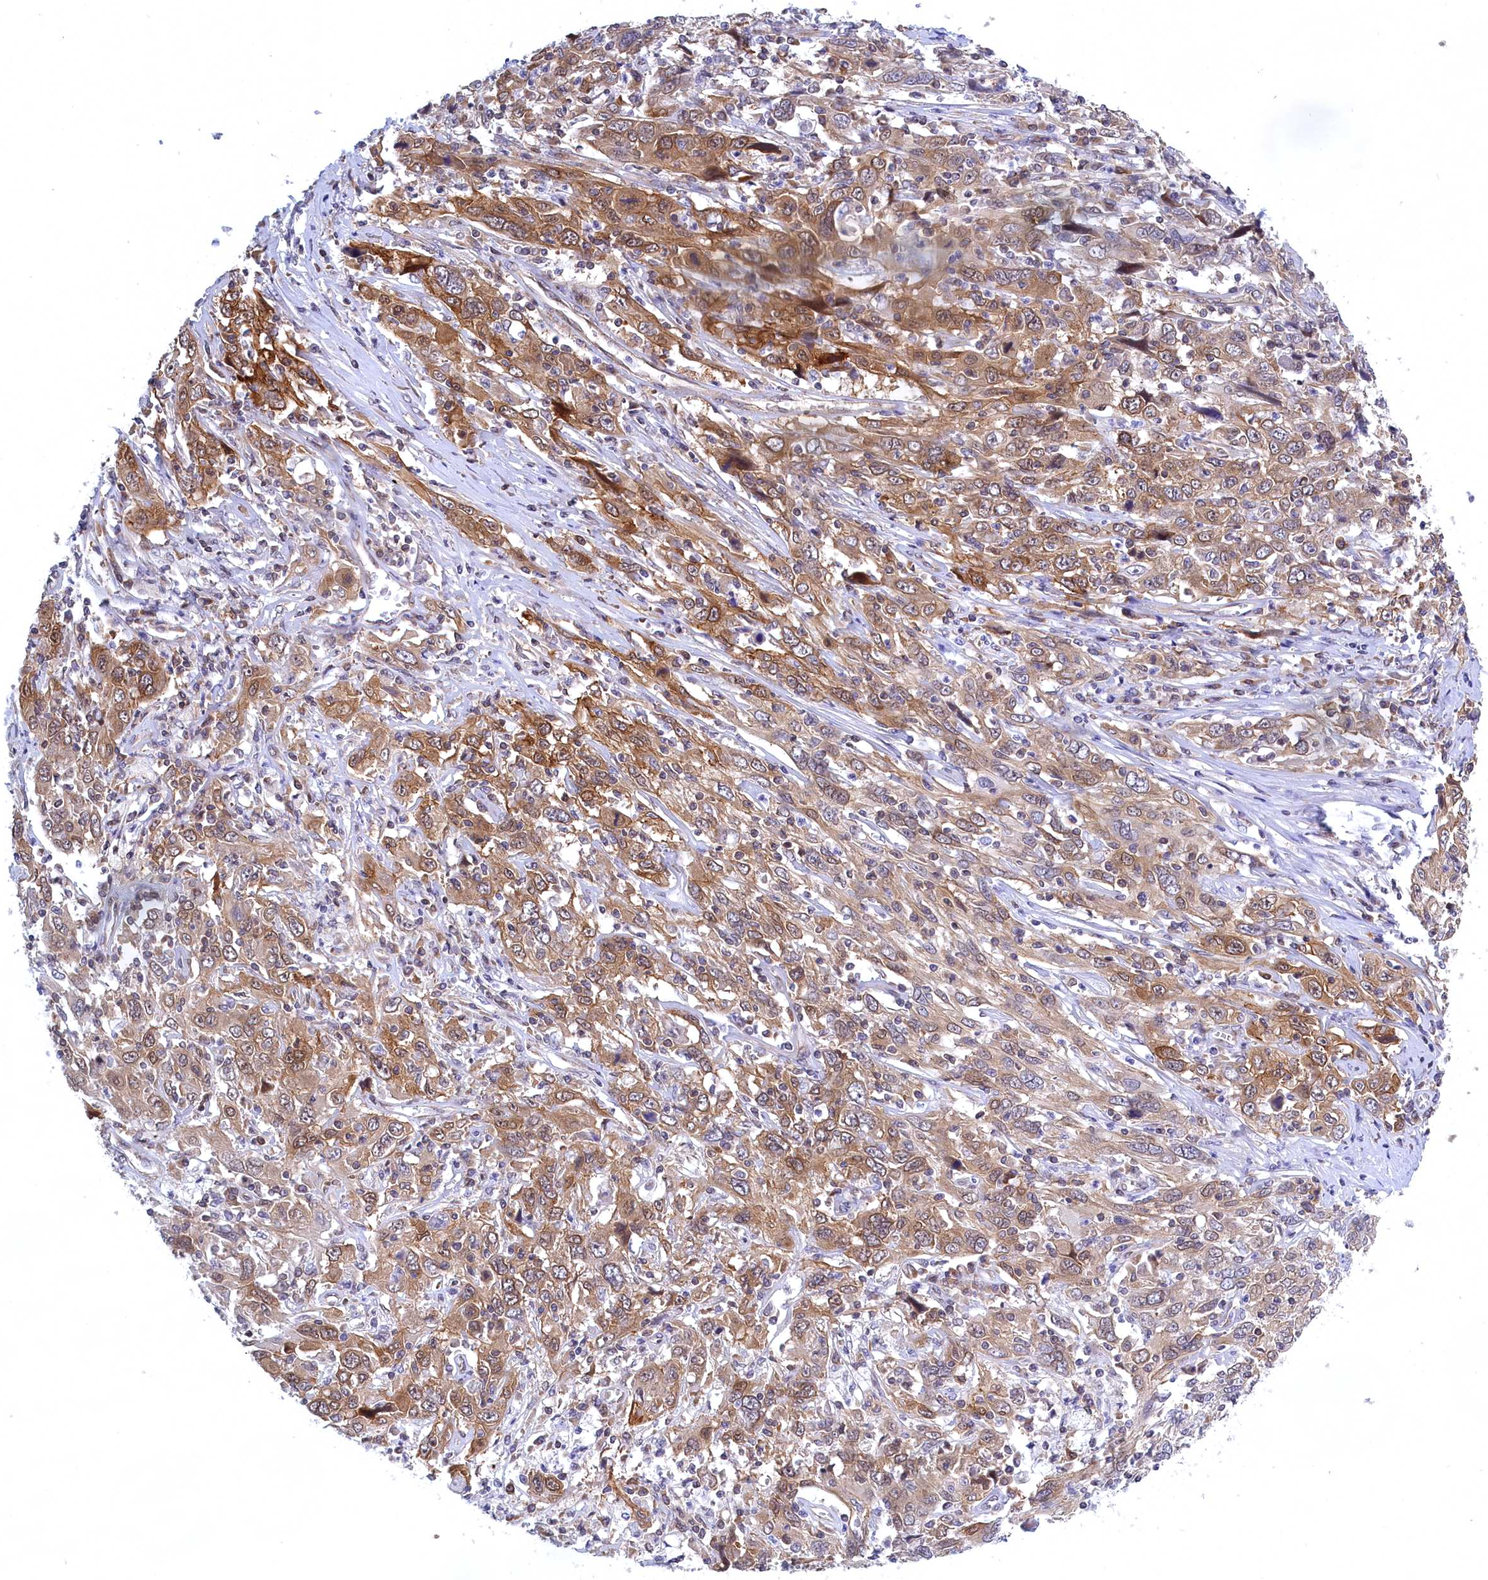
{"staining": {"intensity": "moderate", "quantity": "25%-75%", "location": "cytoplasmic/membranous,nuclear"}, "tissue": "cervical cancer", "cell_type": "Tumor cells", "image_type": "cancer", "snomed": [{"axis": "morphology", "description": "Squamous cell carcinoma, NOS"}, {"axis": "topography", "description": "Cervix"}], "caption": "Human cervical cancer stained for a protein (brown) reveals moderate cytoplasmic/membranous and nuclear positive expression in approximately 25%-75% of tumor cells.", "gene": "NAA10", "patient": {"sex": "female", "age": 46}}